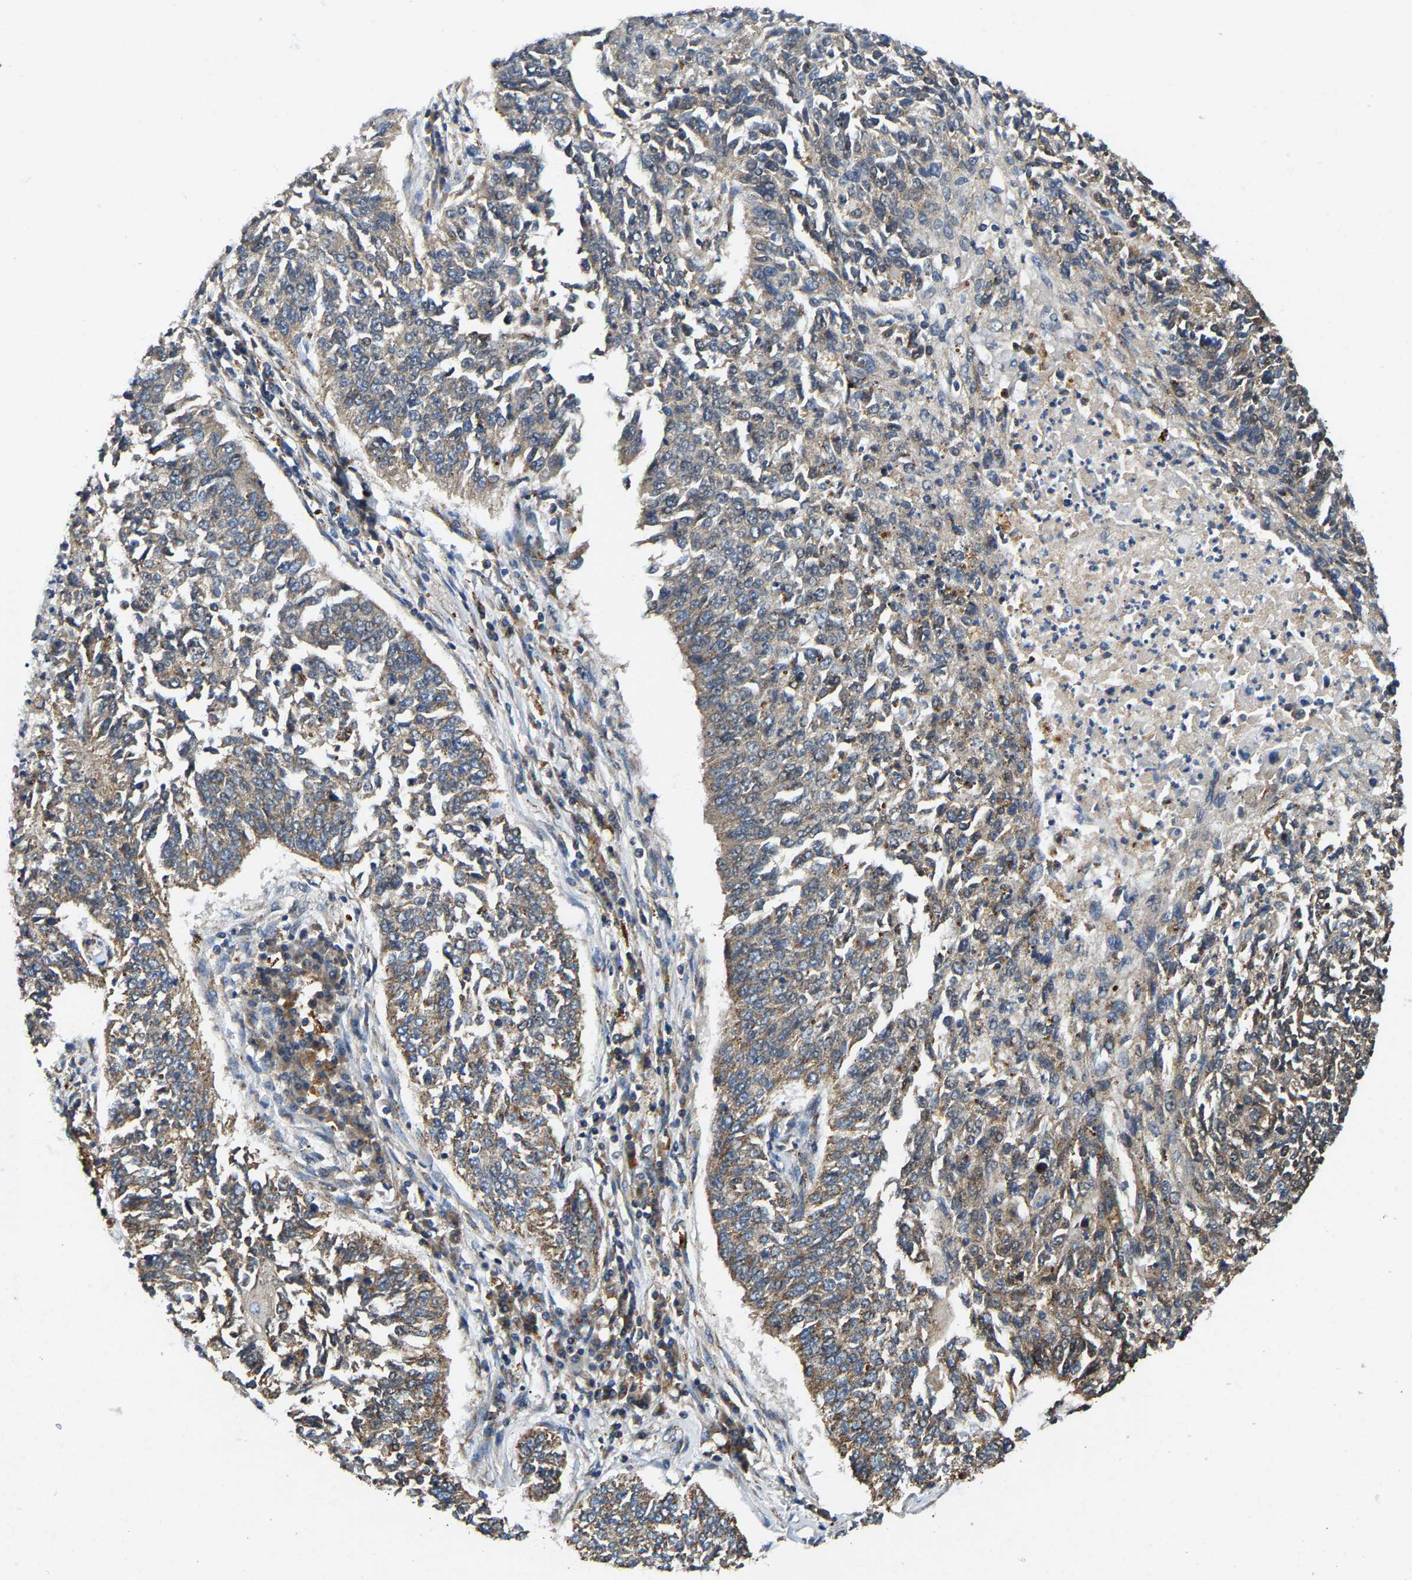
{"staining": {"intensity": "moderate", "quantity": ">75%", "location": "cytoplasmic/membranous"}, "tissue": "lung cancer", "cell_type": "Tumor cells", "image_type": "cancer", "snomed": [{"axis": "morphology", "description": "Normal tissue, NOS"}, {"axis": "morphology", "description": "Squamous cell carcinoma, NOS"}, {"axis": "topography", "description": "Cartilage tissue"}, {"axis": "topography", "description": "Bronchus"}, {"axis": "topography", "description": "Lung"}], "caption": "Immunohistochemical staining of lung cancer demonstrates medium levels of moderate cytoplasmic/membranous expression in approximately >75% of tumor cells.", "gene": "GIMAP7", "patient": {"sex": "female", "age": 49}}